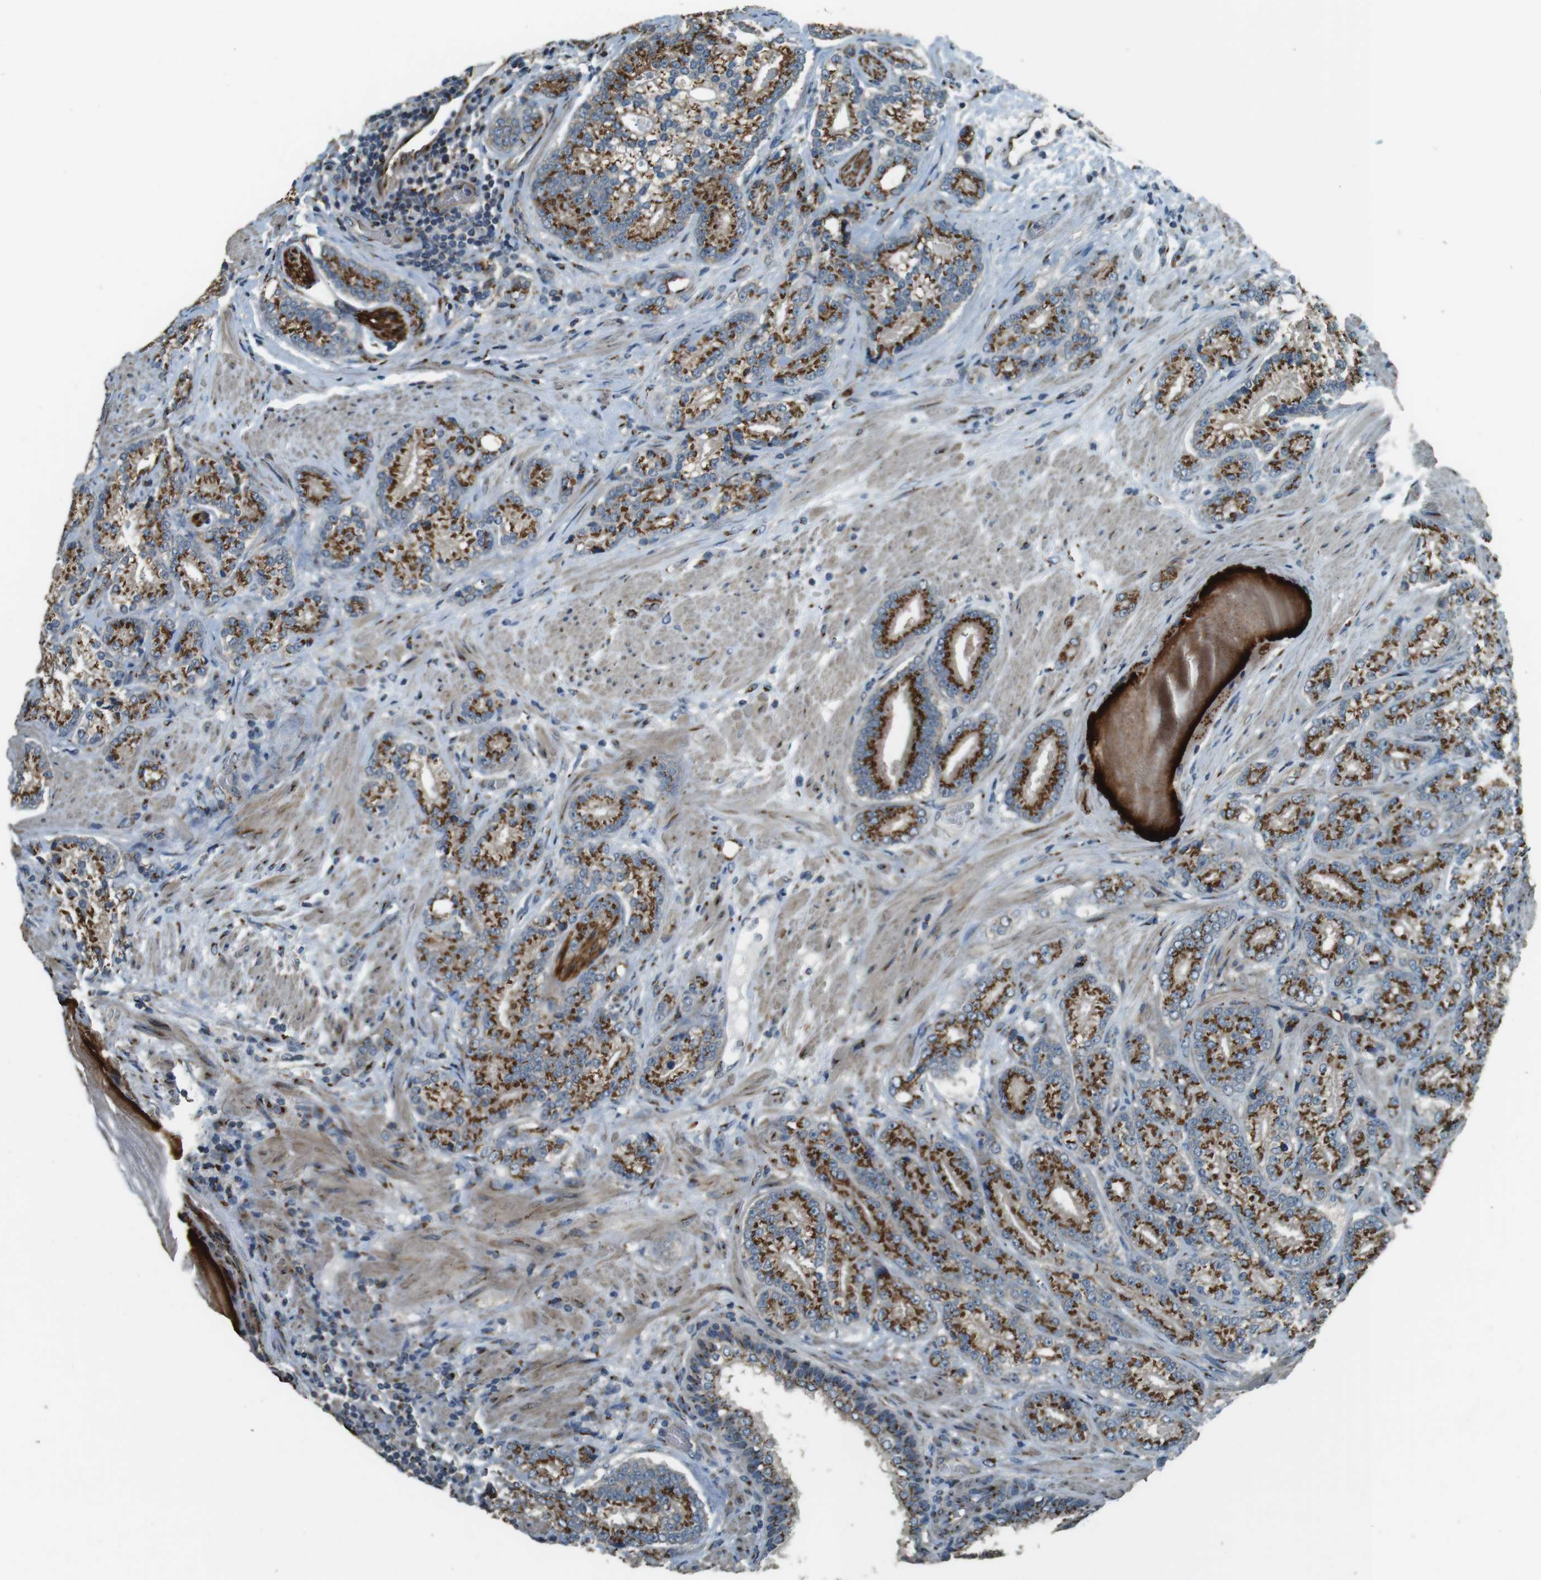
{"staining": {"intensity": "strong", "quantity": ">75%", "location": "cytoplasmic/membranous"}, "tissue": "prostate cancer", "cell_type": "Tumor cells", "image_type": "cancer", "snomed": [{"axis": "morphology", "description": "Adenocarcinoma, High grade"}, {"axis": "topography", "description": "Prostate"}], "caption": "DAB (3,3'-diaminobenzidine) immunohistochemical staining of human prostate high-grade adenocarcinoma demonstrates strong cytoplasmic/membranous protein positivity in about >75% of tumor cells.", "gene": "TMEM115", "patient": {"sex": "male", "age": 61}}